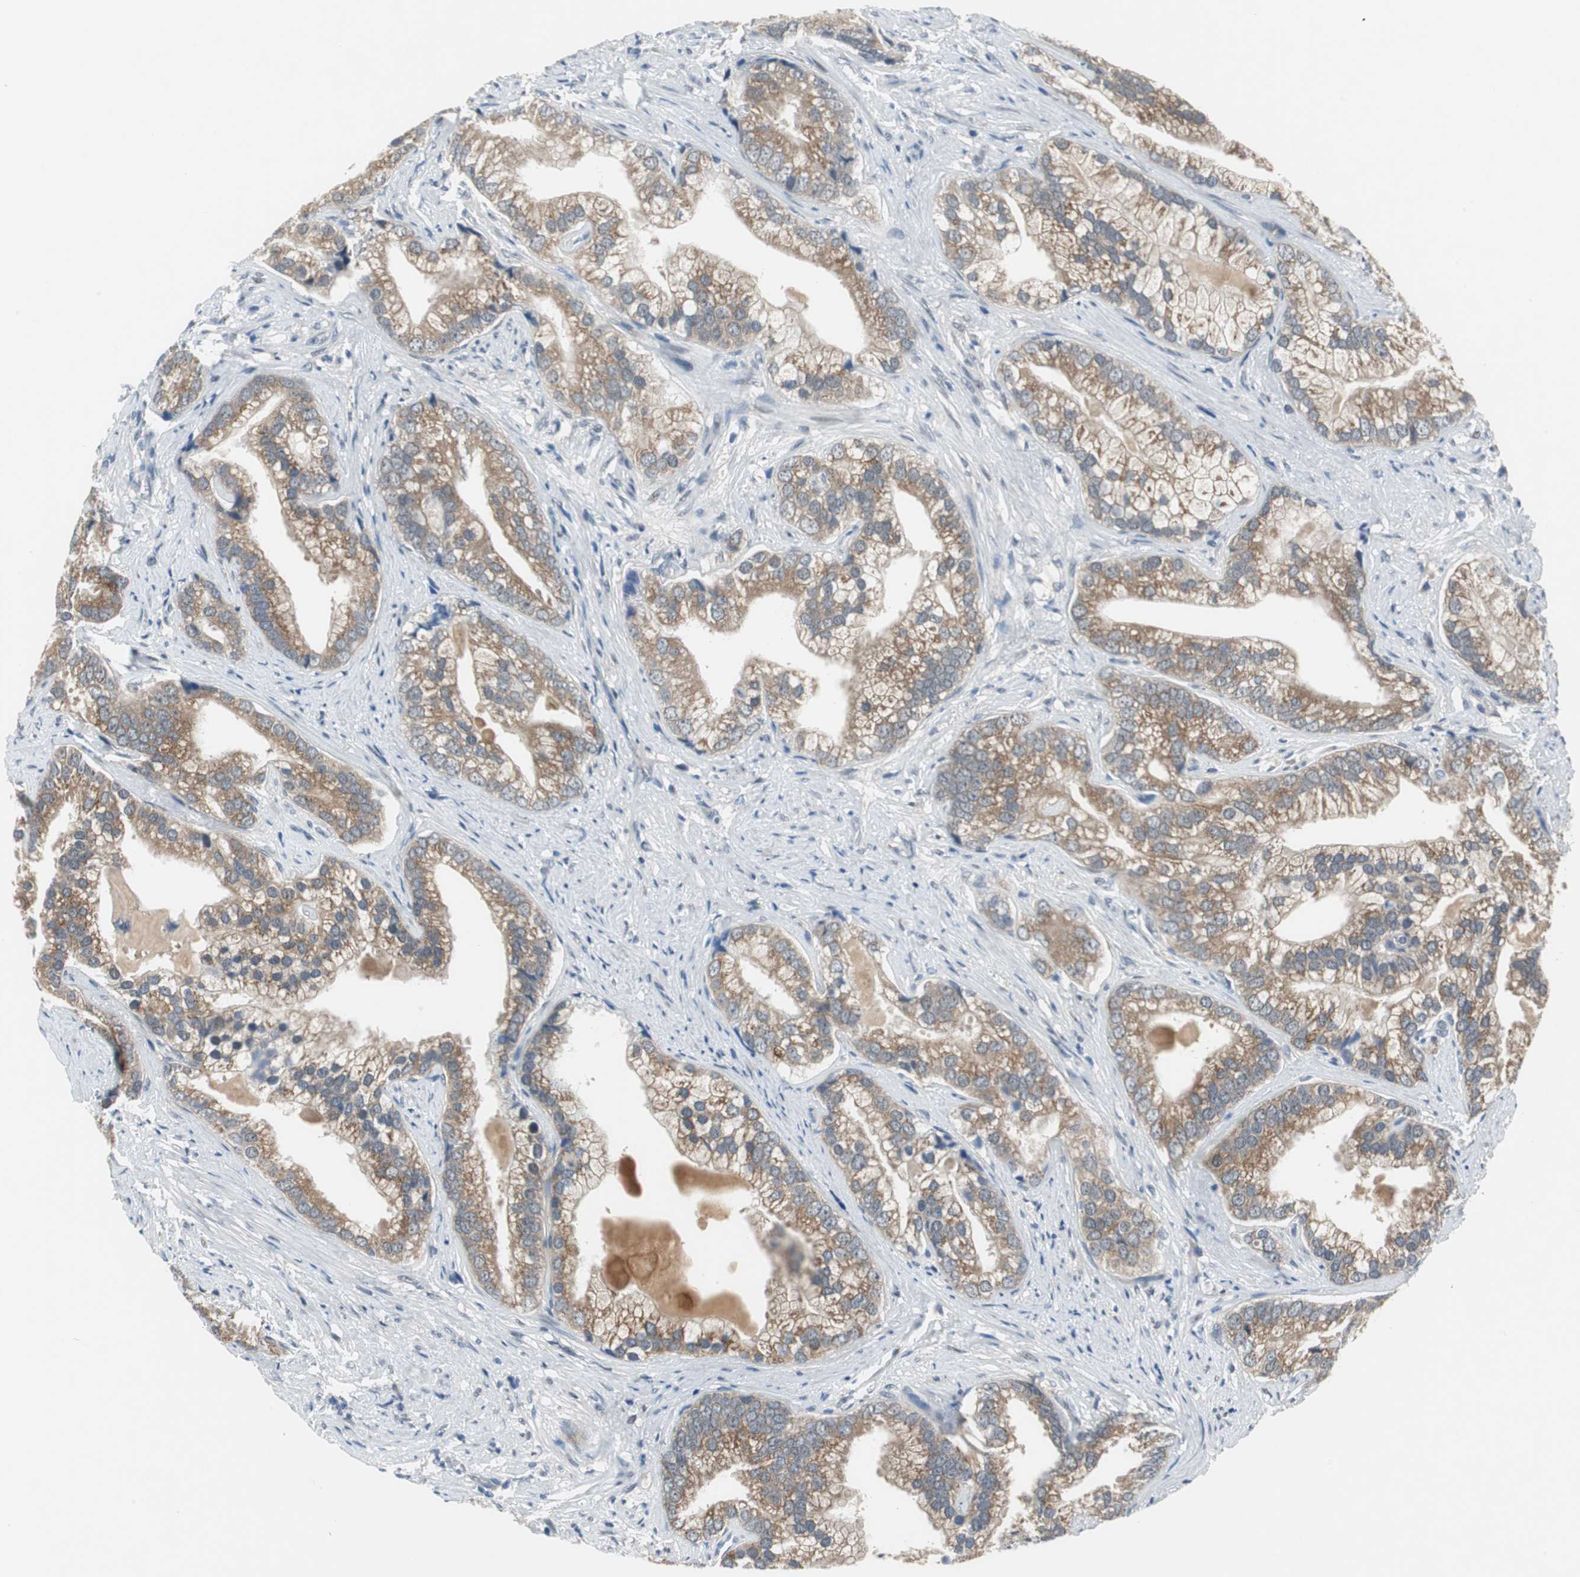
{"staining": {"intensity": "moderate", "quantity": ">75%", "location": "cytoplasmic/membranous"}, "tissue": "prostate cancer", "cell_type": "Tumor cells", "image_type": "cancer", "snomed": [{"axis": "morphology", "description": "Adenocarcinoma, Low grade"}, {"axis": "topography", "description": "Prostate"}], "caption": "DAB (3,3'-diaminobenzidine) immunohistochemical staining of prostate cancer displays moderate cytoplasmic/membranous protein positivity in about >75% of tumor cells.", "gene": "PLAA", "patient": {"sex": "male", "age": 71}}